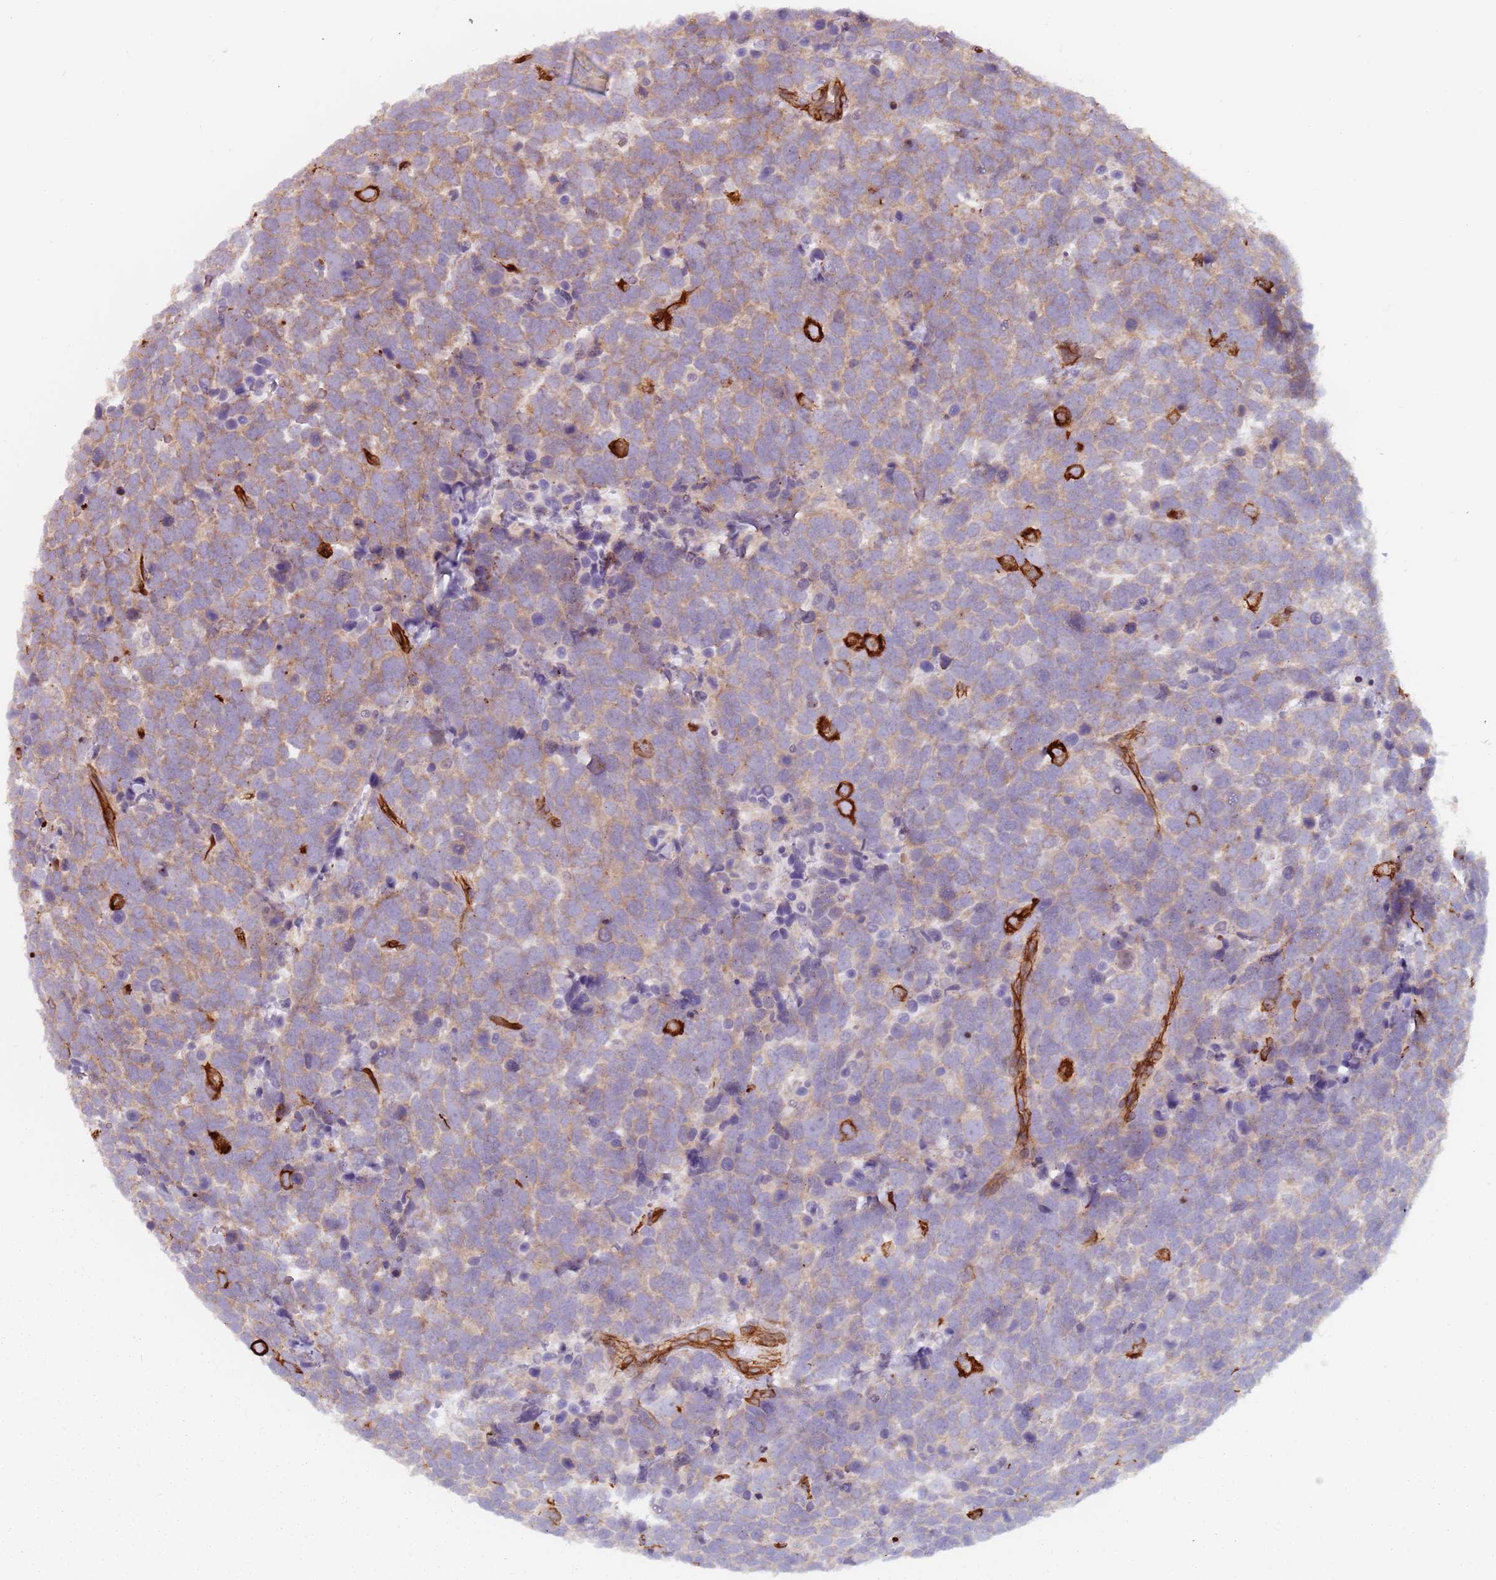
{"staining": {"intensity": "moderate", "quantity": ">75%", "location": "cytoplasmic/membranous"}, "tissue": "urothelial cancer", "cell_type": "Tumor cells", "image_type": "cancer", "snomed": [{"axis": "morphology", "description": "Urothelial carcinoma, High grade"}, {"axis": "topography", "description": "Urinary bladder"}], "caption": "This is an image of IHC staining of urothelial carcinoma (high-grade), which shows moderate positivity in the cytoplasmic/membranous of tumor cells.", "gene": "GAS2L3", "patient": {"sex": "female", "age": 82}}